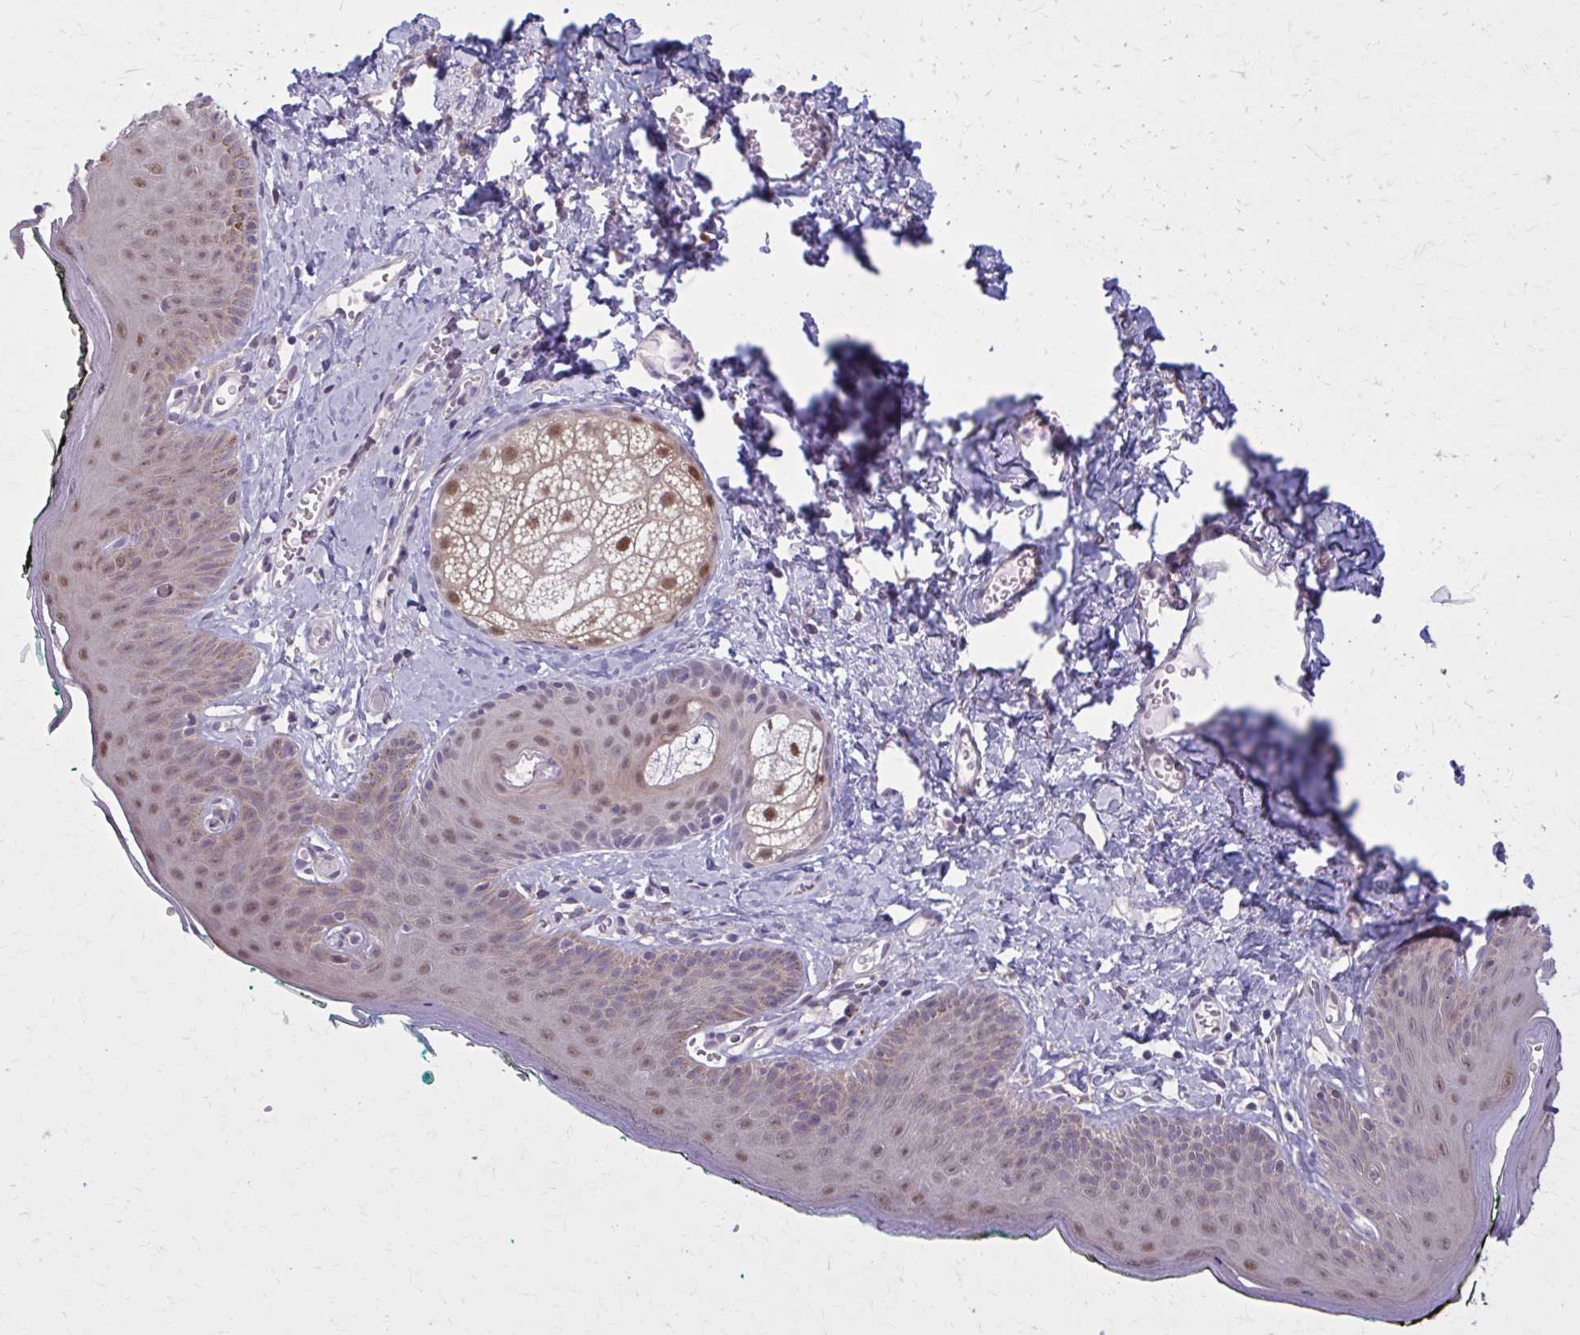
{"staining": {"intensity": "moderate", "quantity": ">75%", "location": "nuclear"}, "tissue": "skin", "cell_type": "Epidermal cells", "image_type": "normal", "snomed": [{"axis": "morphology", "description": "Normal tissue, NOS"}, {"axis": "topography", "description": "Vulva"}, {"axis": "topography", "description": "Peripheral nerve tissue"}], "caption": "Immunohistochemistry (IHC) (DAB) staining of benign human skin demonstrates moderate nuclear protein expression in approximately >75% of epidermal cells. (Stains: DAB (3,3'-diaminobenzidine) in brown, nuclei in blue, Microscopy: brightfield microscopy at high magnification).", "gene": "NUMBL", "patient": {"sex": "female", "age": 66}}